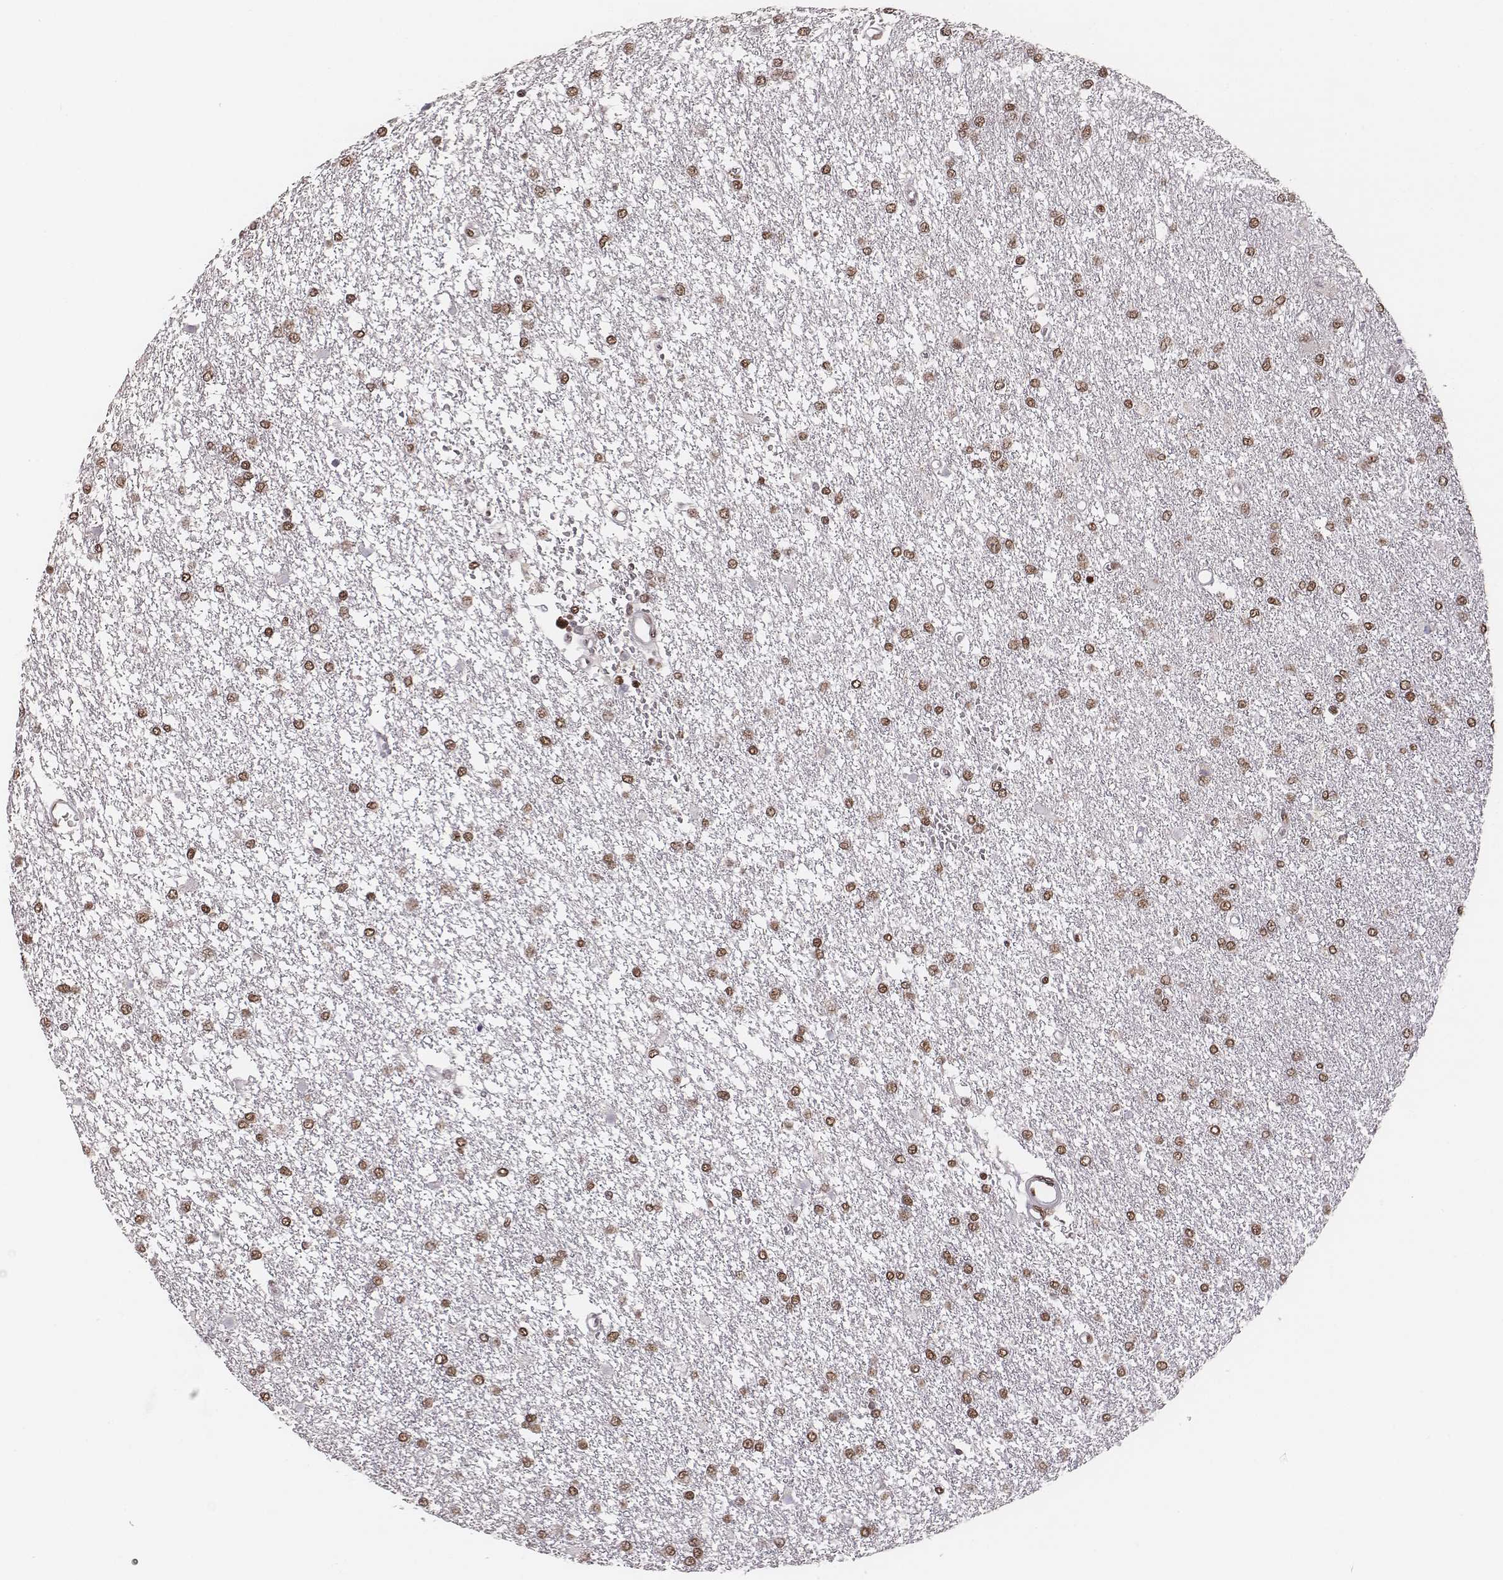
{"staining": {"intensity": "moderate", "quantity": ">75%", "location": "nuclear"}, "tissue": "glioma", "cell_type": "Tumor cells", "image_type": "cancer", "snomed": [{"axis": "morphology", "description": "Glioma, malignant, High grade"}, {"axis": "topography", "description": "Brain"}], "caption": "A medium amount of moderate nuclear expression is present in approximately >75% of tumor cells in glioma tissue.", "gene": "LUC7L", "patient": {"sex": "female", "age": 61}}